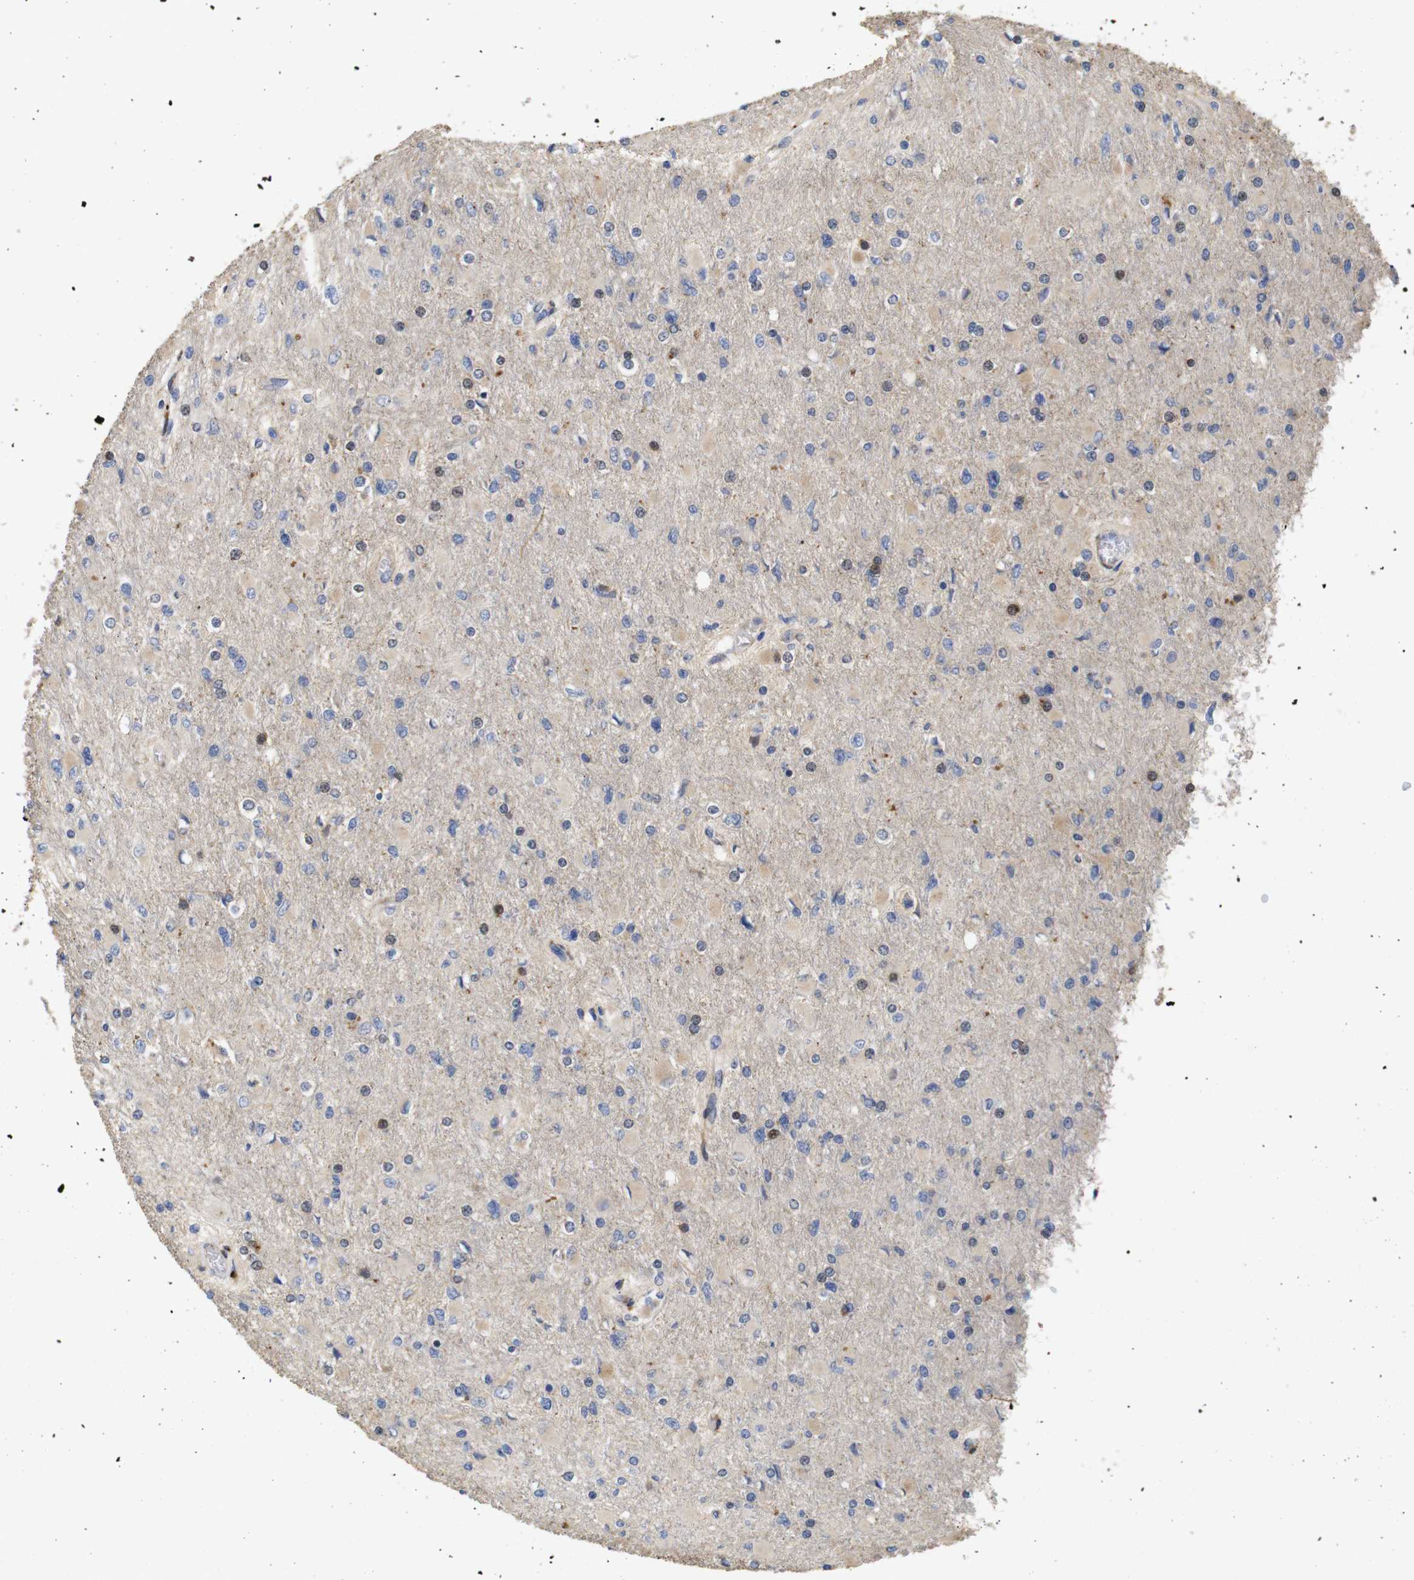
{"staining": {"intensity": "negative", "quantity": "none", "location": "none"}, "tissue": "glioma", "cell_type": "Tumor cells", "image_type": "cancer", "snomed": [{"axis": "morphology", "description": "Glioma, malignant, High grade"}, {"axis": "topography", "description": "Cerebral cortex"}], "caption": "A high-resolution photomicrograph shows immunohistochemistry (IHC) staining of glioma, which demonstrates no significant staining in tumor cells. The staining was performed using DAB (3,3'-diaminobenzidine) to visualize the protein expression in brown, while the nuclei were stained in blue with hematoxylin (Magnification: 20x).", "gene": "SPRY3", "patient": {"sex": "female", "age": 36}}